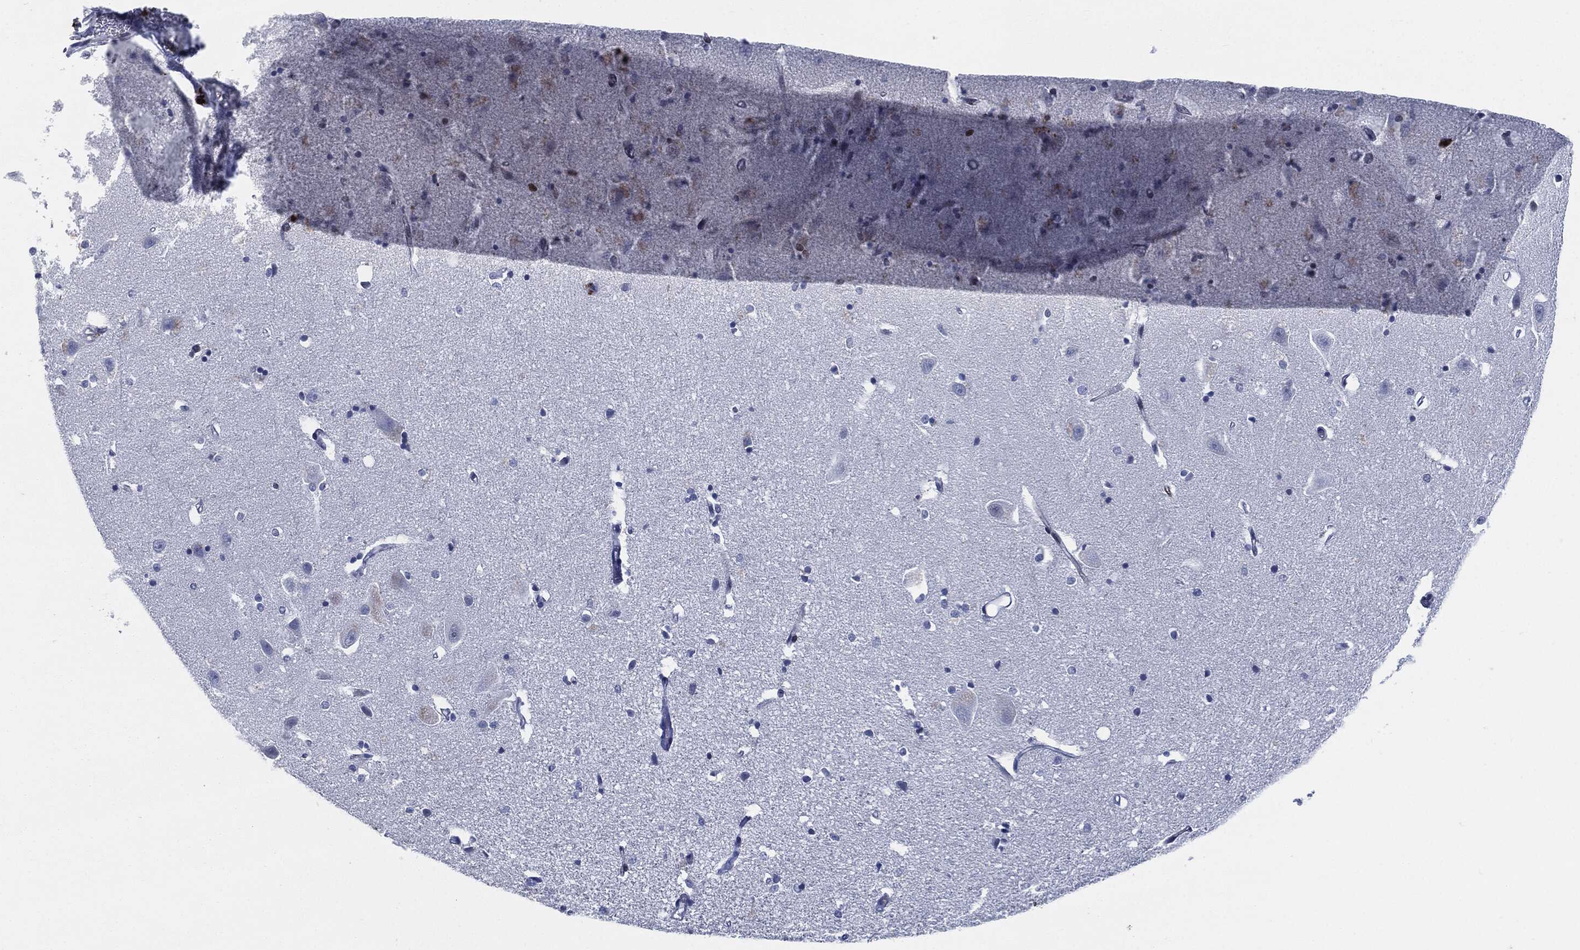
{"staining": {"intensity": "negative", "quantity": "none", "location": "none"}, "tissue": "hippocampus", "cell_type": "Glial cells", "image_type": "normal", "snomed": [{"axis": "morphology", "description": "Normal tissue, NOS"}, {"axis": "topography", "description": "Lateral ventricle wall"}, {"axis": "topography", "description": "Hippocampus"}], "caption": "Glial cells are negative for protein expression in benign human hippocampus. (Stains: DAB (3,3'-diaminobenzidine) IHC with hematoxylin counter stain, Microscopy: brightfield microscopy at high magnification).", "gene": "MPO", "patient": {"sex": "female", "age": 63}}